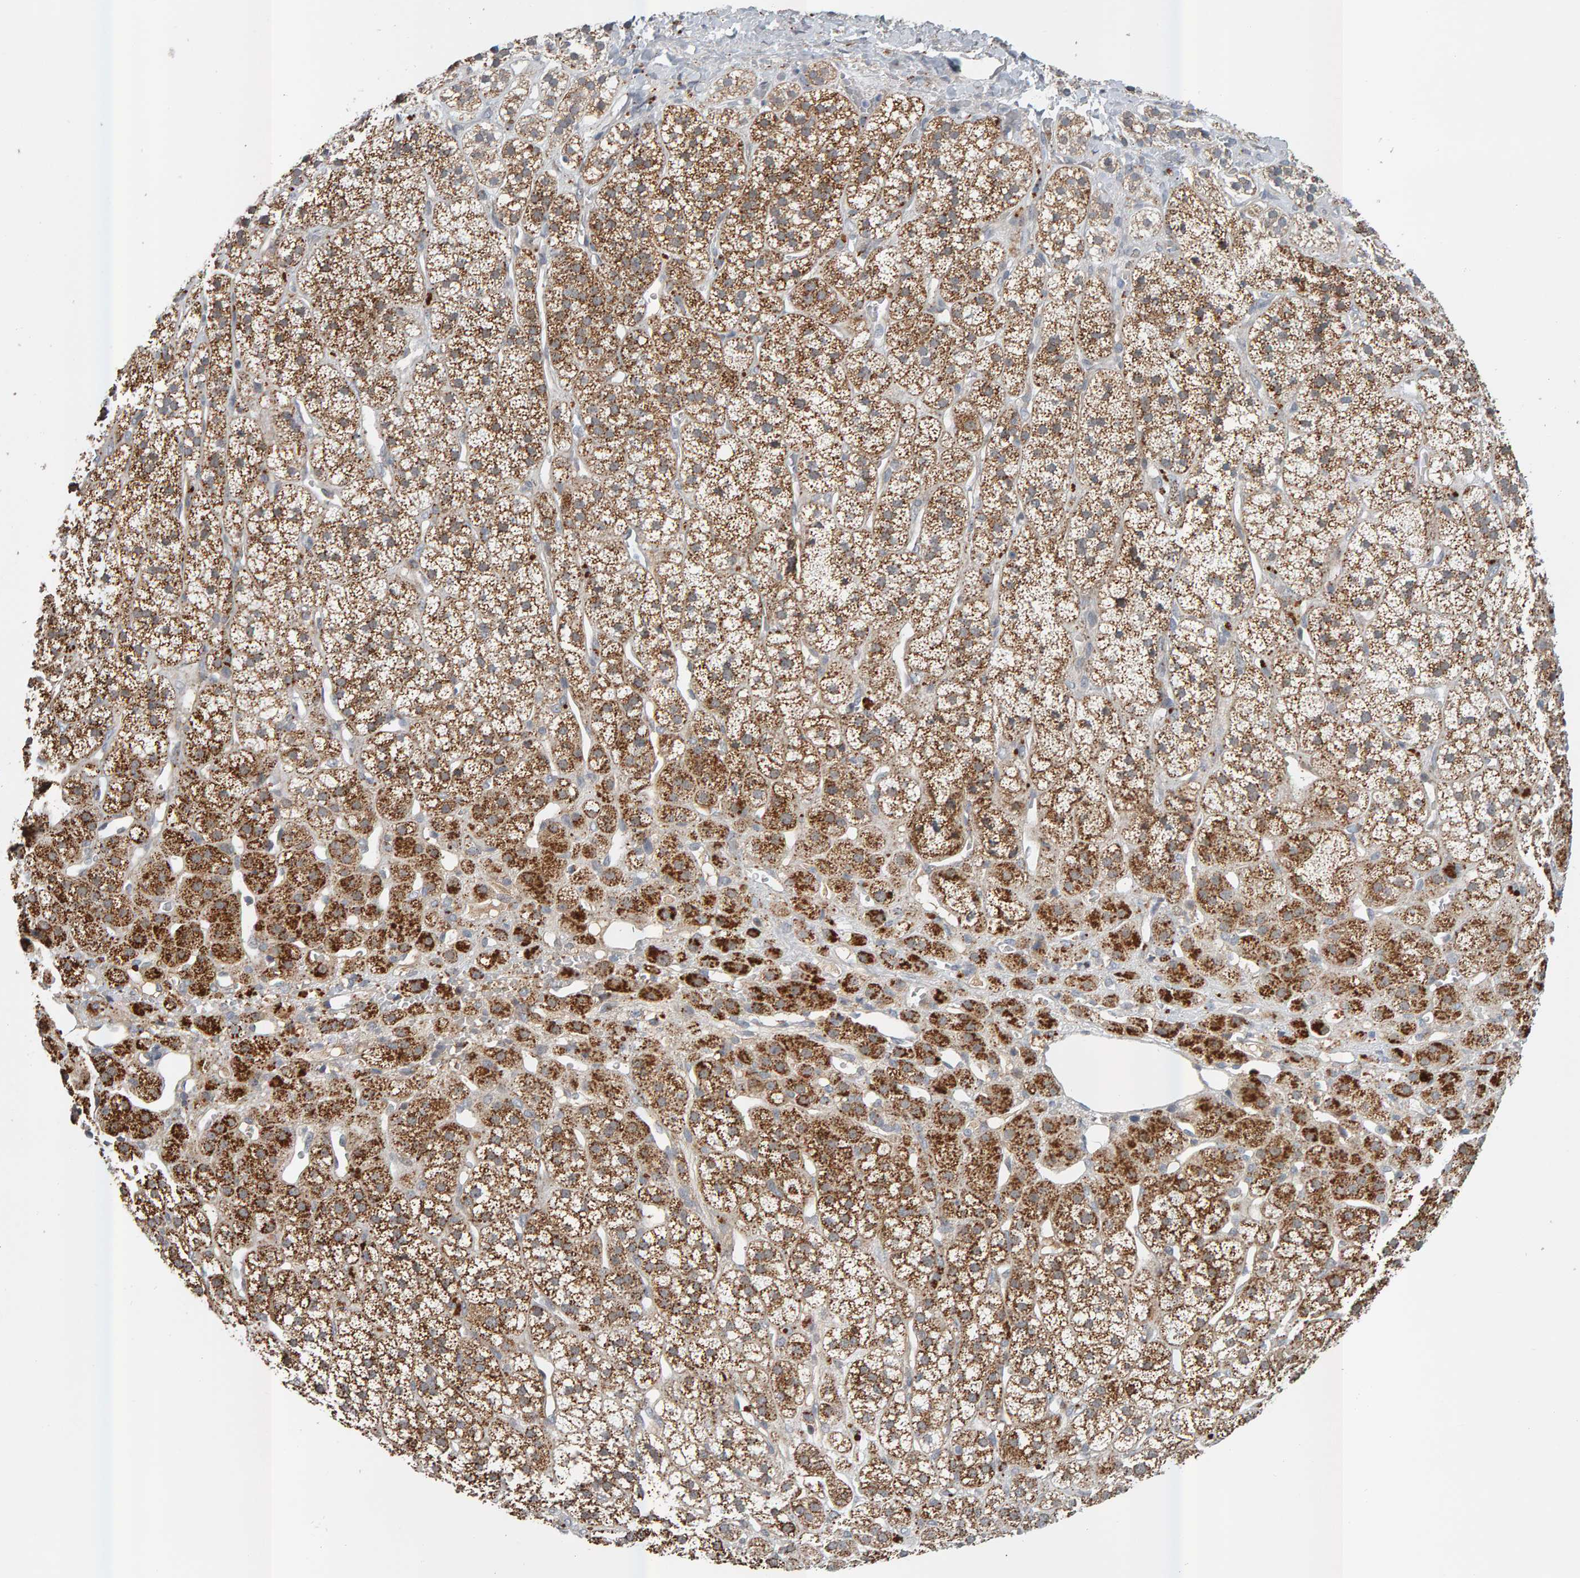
{"staining": {"intensity": "strong", "quantity": ">75%", "location": "cytoplasmic/membranous"}, "tissue": "adrenal gland", "cell_type": "Glandular cells", "image_type": "normal", "snomed": [{"axis": "morphology", "description": "Normal tissue, NOS"}, {"axis": "topography", "description": "Adrenal gland"}], "caption": "IHC staining of normal adrenal gland, which demonstrates high levels of strong cytoplasmic/membranous expression in approximately >75% of glandular cells indicating strong cytoplasmic/membranous protein positivity. The staining was performed using DAB (3,3'-diaminobenzidine) (brown) for protein detection and nuclei were counterstained in hematoxylin (blue).", "gene": "ZNF160", "patient": {"sex": "male", "age": 56}}